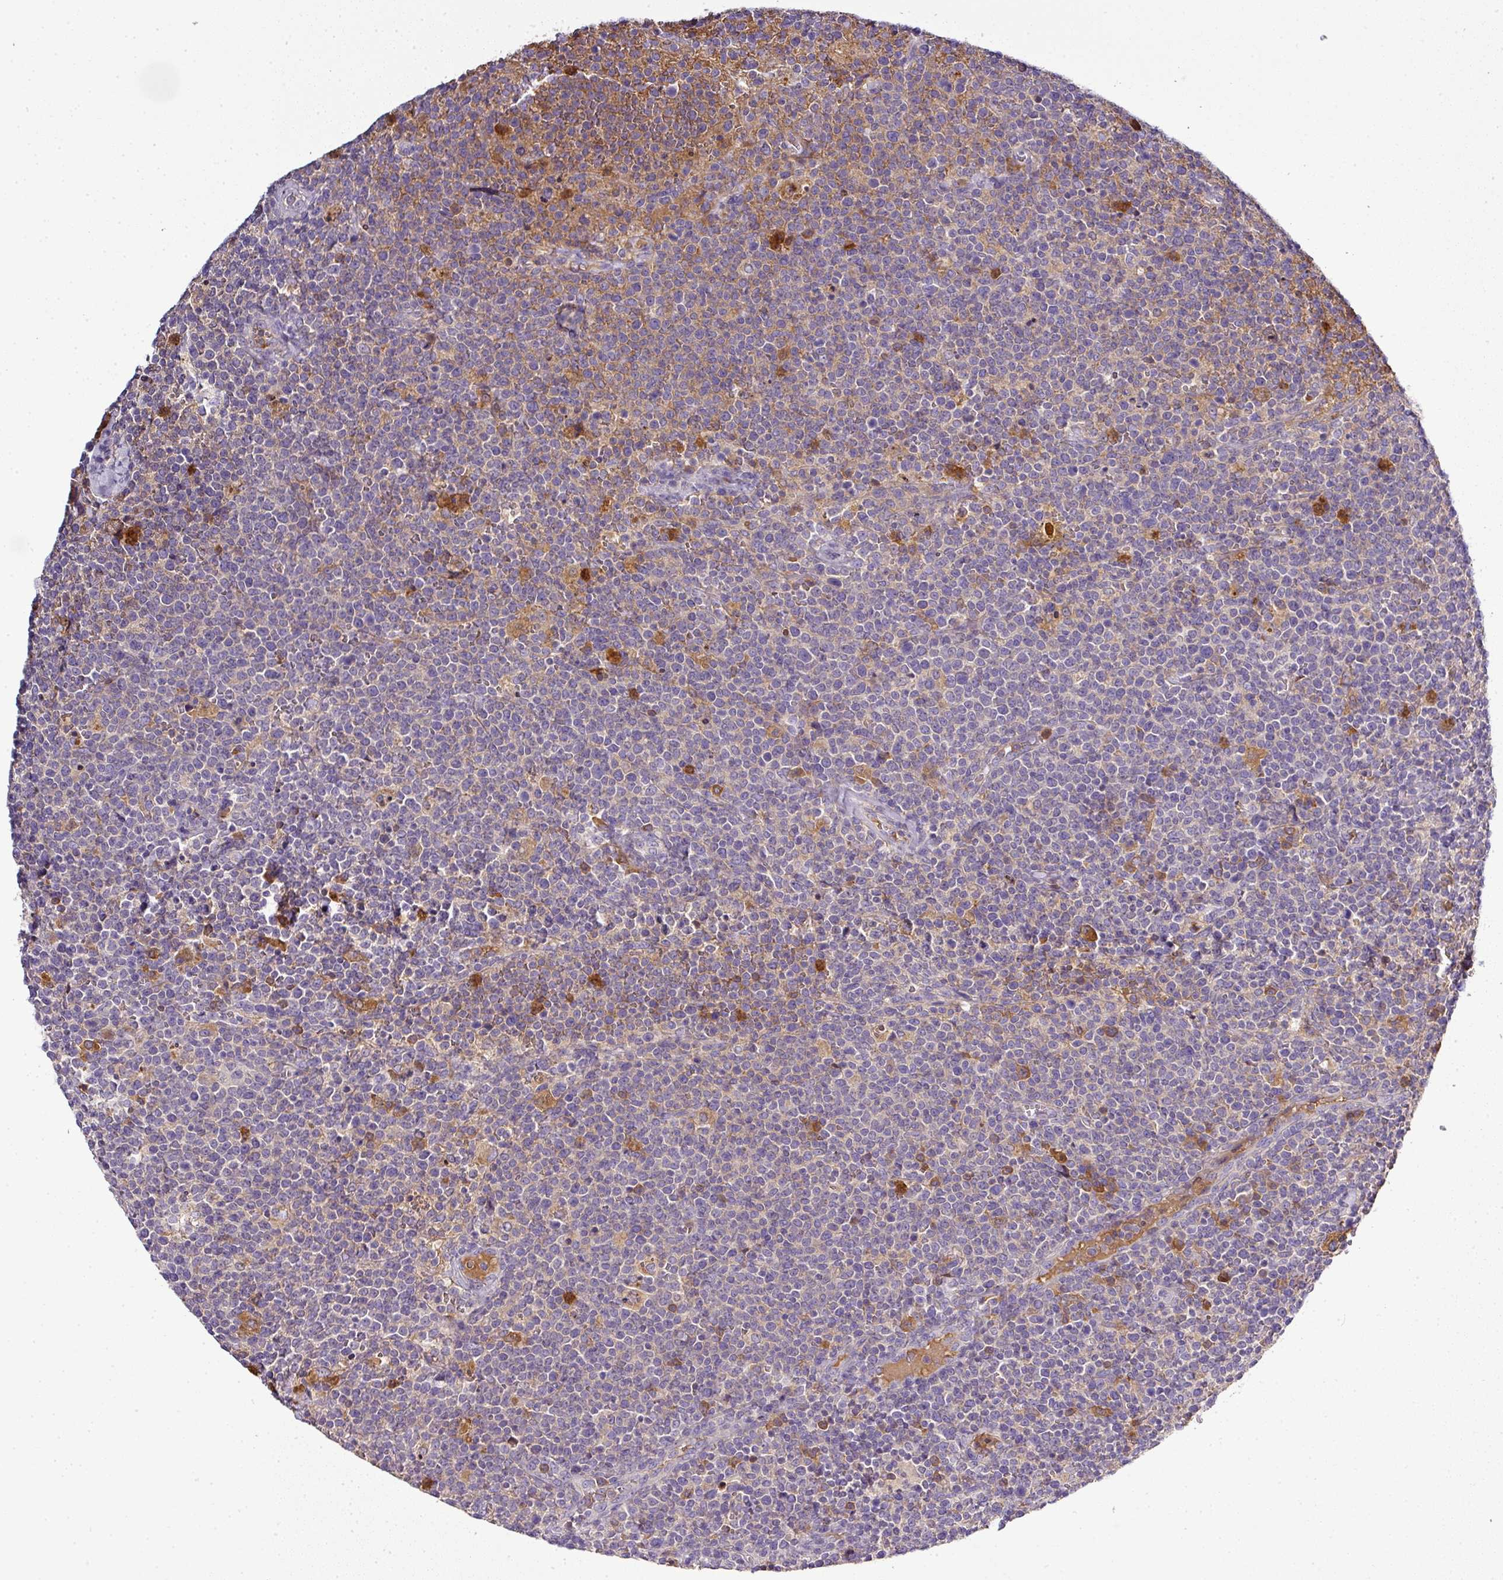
{"staining": {"intensity": "negative", "quantity": "none", "location": "none"}, "tissue": "lymphoma", "cell_type": "Tumor cells", "image_type": "cancer", "snomed": [{"axis": "morphology", "description": "Malignant lymphoma, non-Hodgkin's type, High grade"}, {"axis": "topography", "description": "Lymph node"}], "caption": "Tumor cells show no significant protein positivity in lymphoma.", "gene": "CAB39L", "patient": {"sex": "male", "age": 61}}